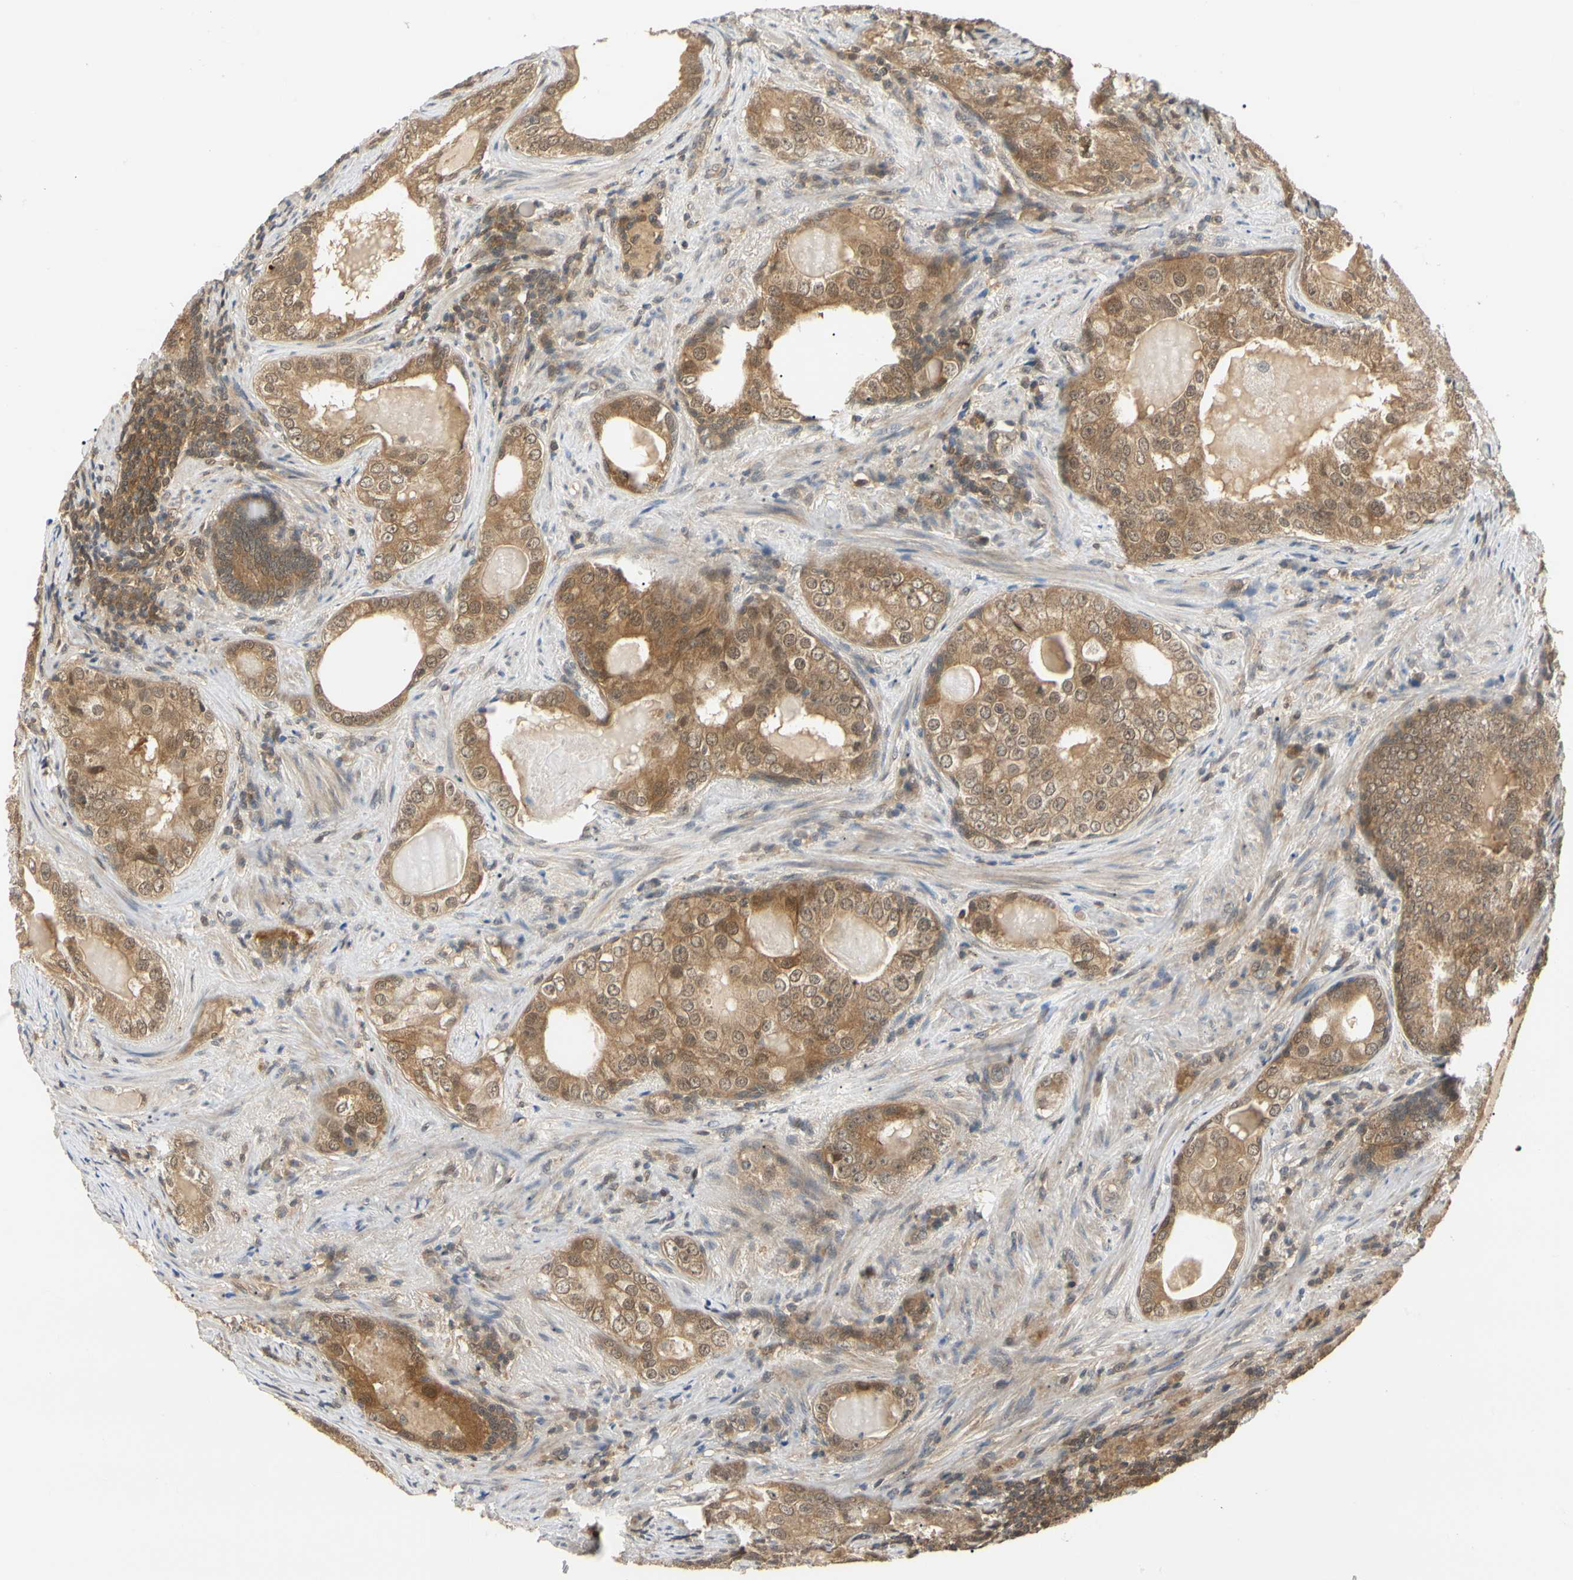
{"staining": {"intensity": "moderate", "quantity": ">75%", "location": "cytoplasmic/membranous,nuclear"}, "tissue": "prostate cancer", "cell_type": "Tumor cells", "image_type": "cancer", "snomed": [{"axis": "morphology", "description": "Adenocarcinoma, High grade"}, {"axis": "topography", "description": "Prostate"}], "caption": "This photomicrograph displays adenocarcinoma (high-grade) (prostate) stained with immunohistochemistry (IHC) to label a protein in brown. The cytoplasmic/membranous and nuclear of tumor cells show moderate positivity for the protein. Nuclei are counter-stained blue.", "gene": "UBE2Z", "patient": {"sex": "male", "age": 66}}